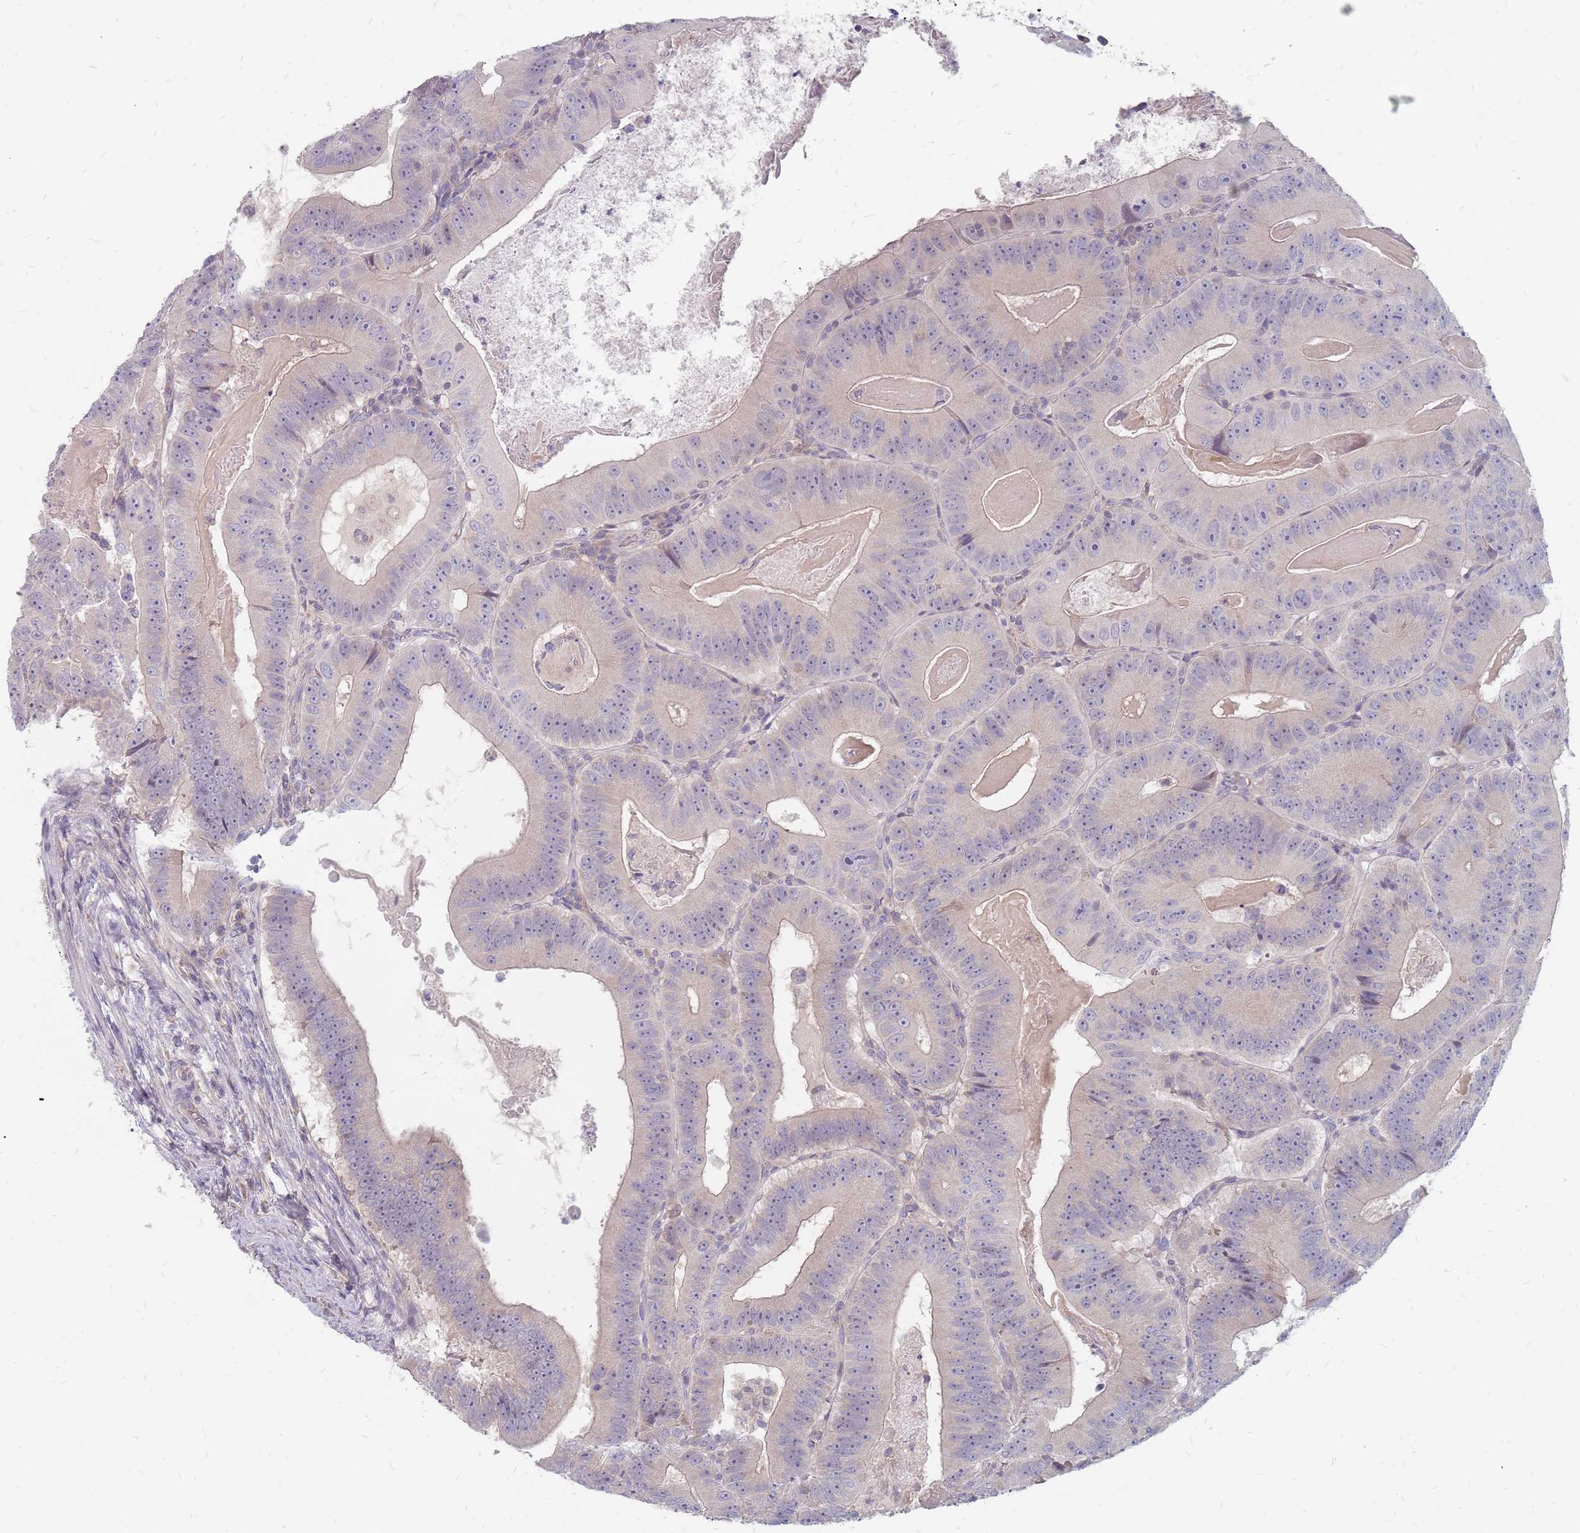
{"staining": {"intensity": "negative", "quantity": "none", "location": "none"}, "tissue": "colorectal cancer", "cell_type": "Tumor cells", "image_type": "cancer", "snomed": [{"axis": "morphology", "description": "Adenocarcinoma, NOS"}, {"axis": "topography", "description": "Colon"}], "caption": "Immunohistochemistry (IHC) image of colorectal cancer stained for a protein (brown), which reveals no staining in tumor cells.", "gene": "CMTR2", "patient": {"sex": "female", "age": 86}}